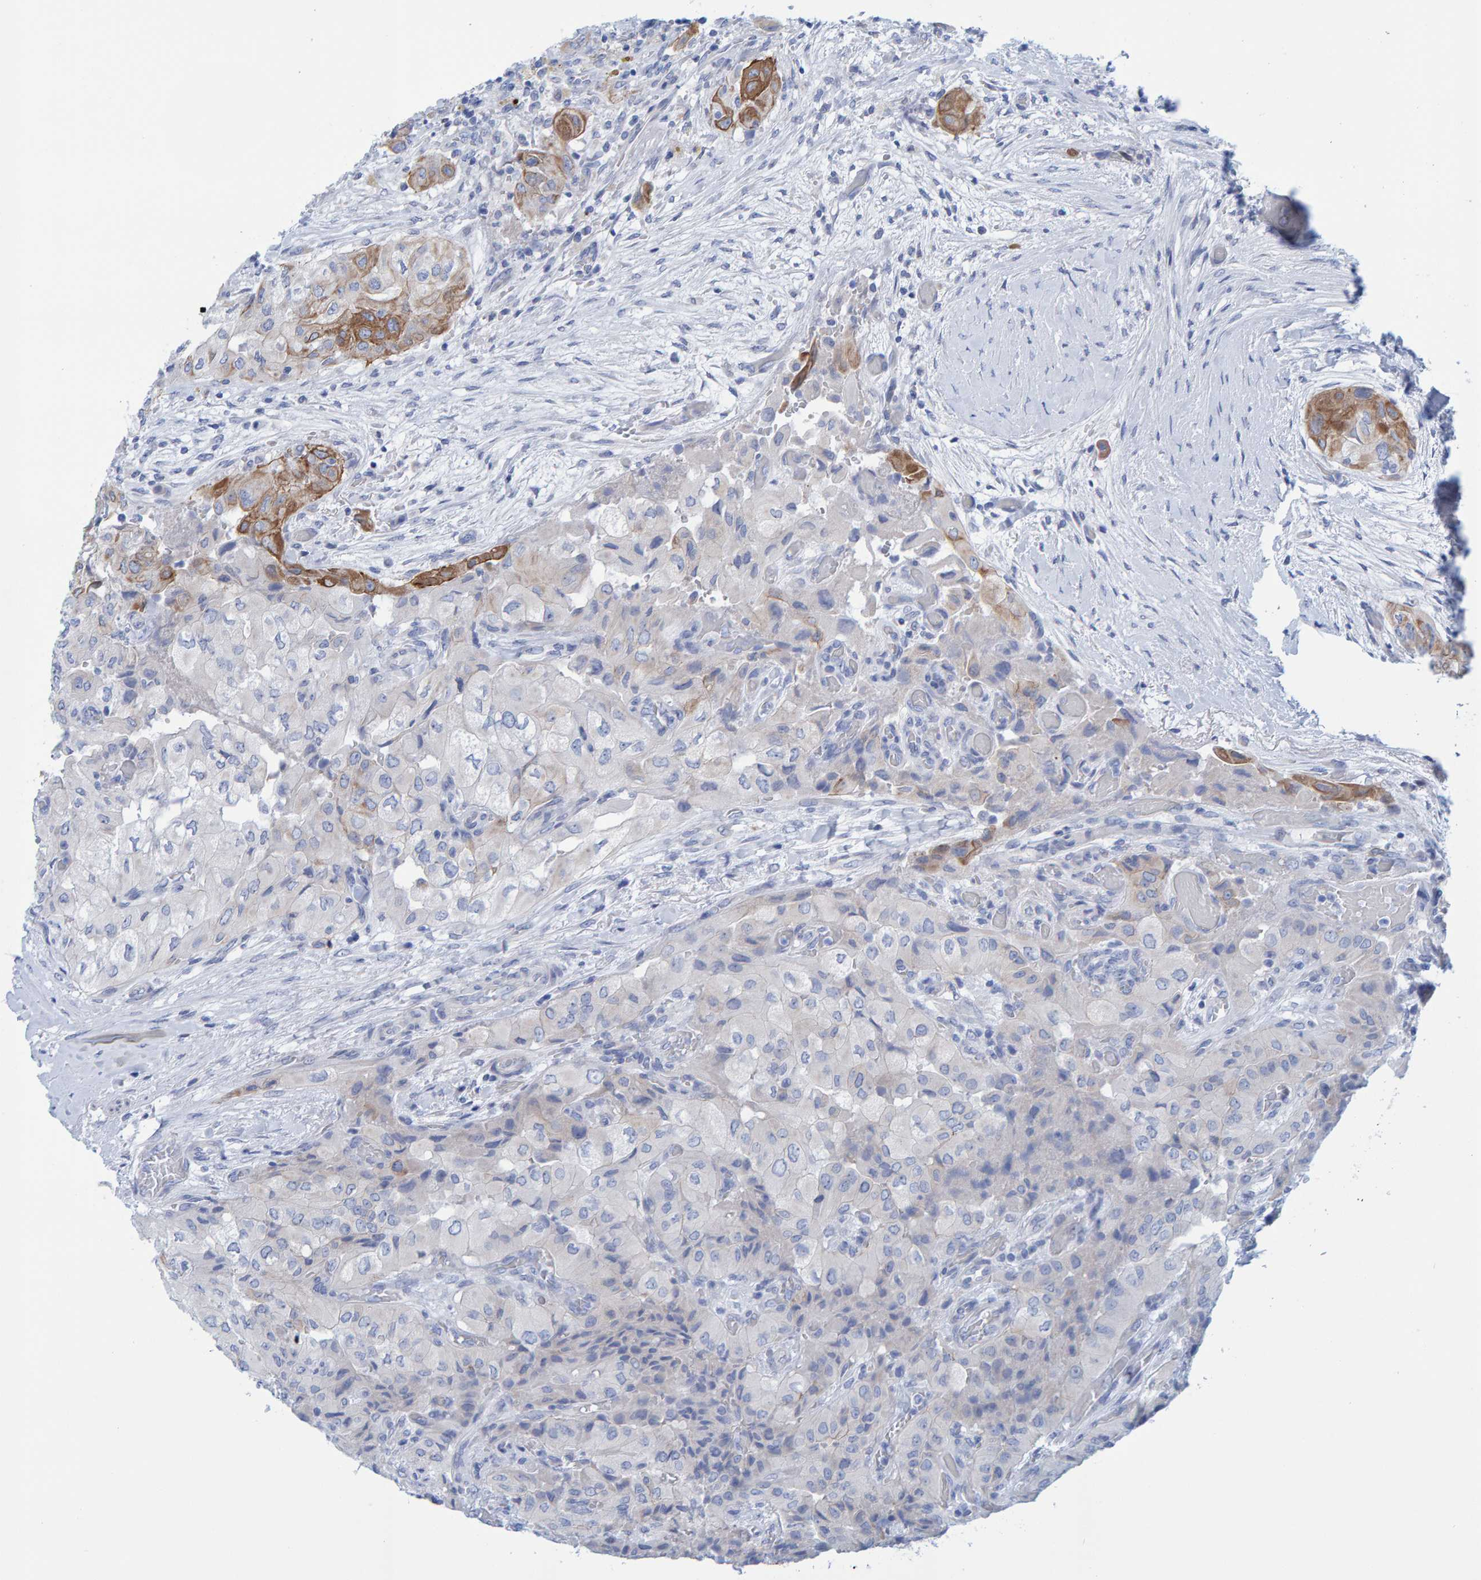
{"staining": {"intensity": "moderate", "quantity": "<25%", "location": "cytoplasmic/membranous"}, "tissue": "thyroid cancer", "cell_type": "Tumor cells", "image_type": "cancer", "snomed": [{"axis": "morphology", "description": "Papillary adenocarcinoma, NOS"}, {"axis": "topography", "description": "Thyroid gland"}], "caption": "Papillary adenocarcinoma (thyroid) stained with a protein marker exhibits moderate staining in tumor cells.", "gene": "JAKMIP3", "patient": {"sex": "female", "age": 59}}